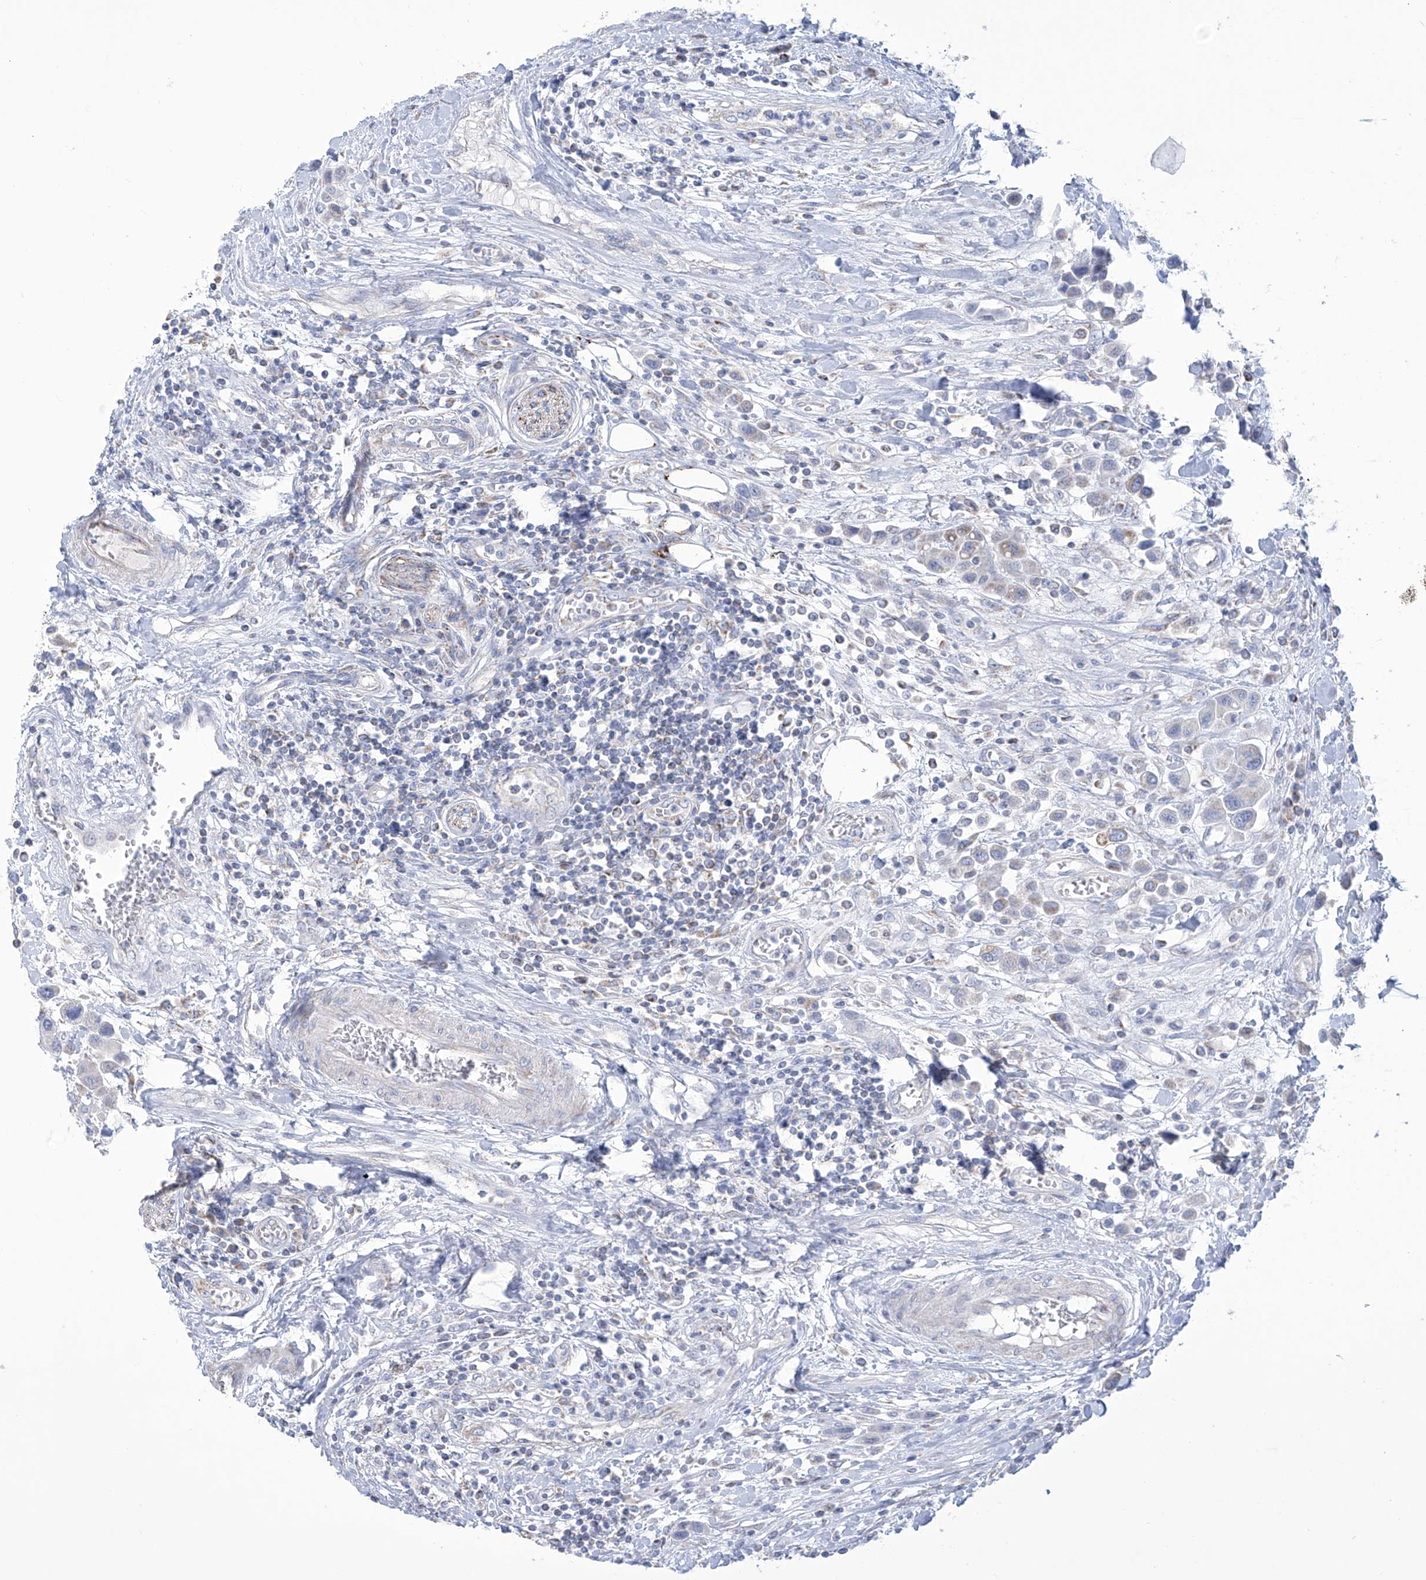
{"staining": {"intensity": "negative", "quantity": "none", "location": "none"}, "tissue": "urothelial cancer", "cell_type": "Tumor cells", "image_type": "cancer", "snomed": [{"axis": "morphology", "description": "Urothelial carcinoma, High grade"}, {"axis": "topography", "description": "Urinary bladder"}], "caption": "Human urothelial cancer stained for a protein using immunohistochemistry (IHC) demonstrates no positivity in tumor cells.", "gene": "ALDH6A1", "patient": {"sex": "male", "age": 50}}